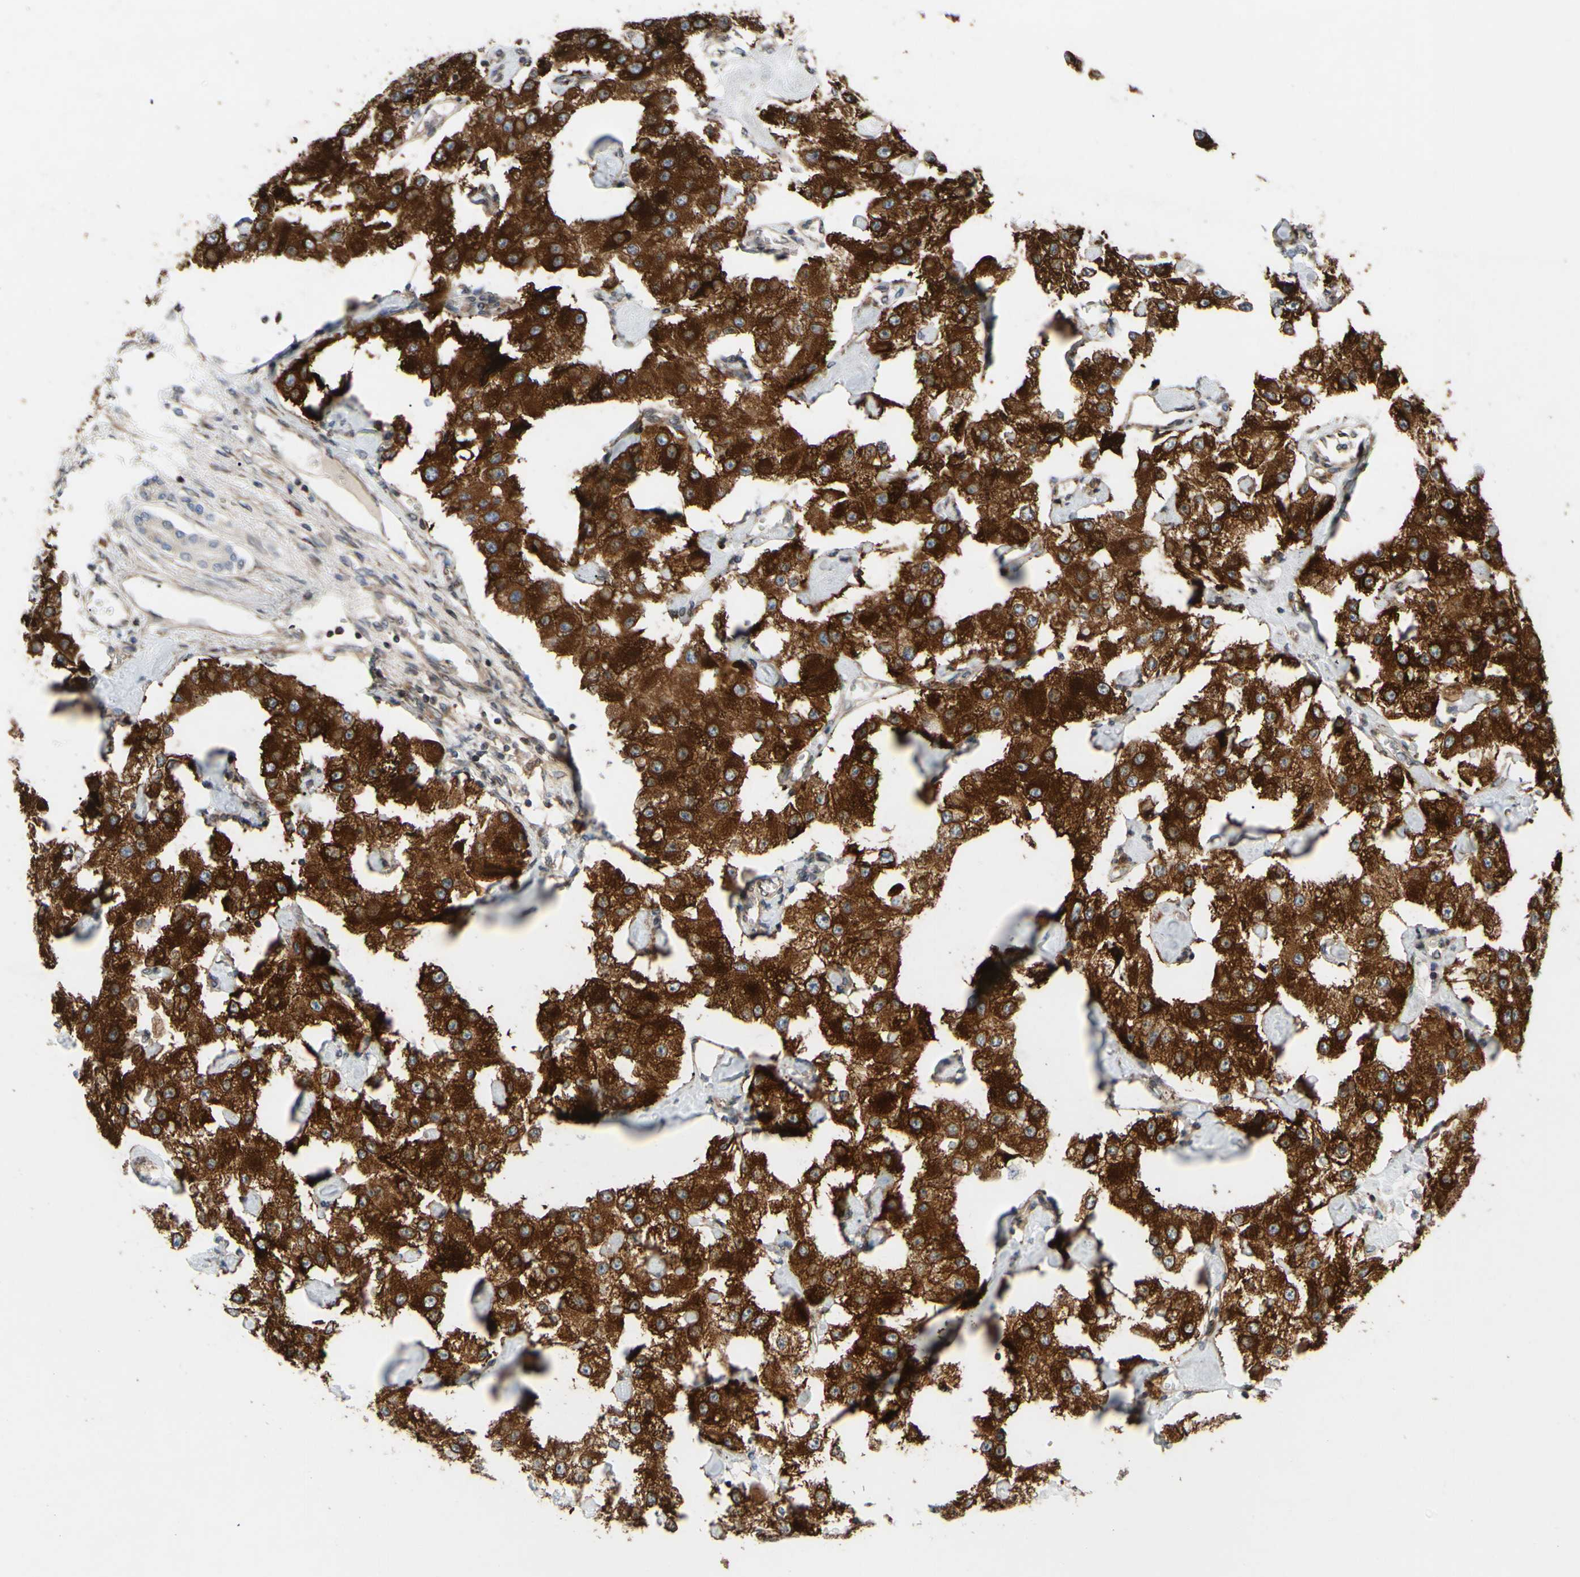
{"staining": {"intensity": "strong", "quantity": ">75%", "location": "cytoplasmic/membranous"}, "tissue": "carcinoid", "cell_type": "Tumor cells", "image_type": "cancer", "snomed": [{"axis": "morphology", "description": "Carcinoid, malignant, NOS"}, {"axis": "topography", "description": "Pancreas"}], "caption": "Approximately >75% of tumor cells in human carcinoid reveal strong cytoplasmic/membranous protein expression as visualized by brown immunohistochemical staining.", "gene": "PRAF2", "patient": {"sex": "male", "age": 41}}